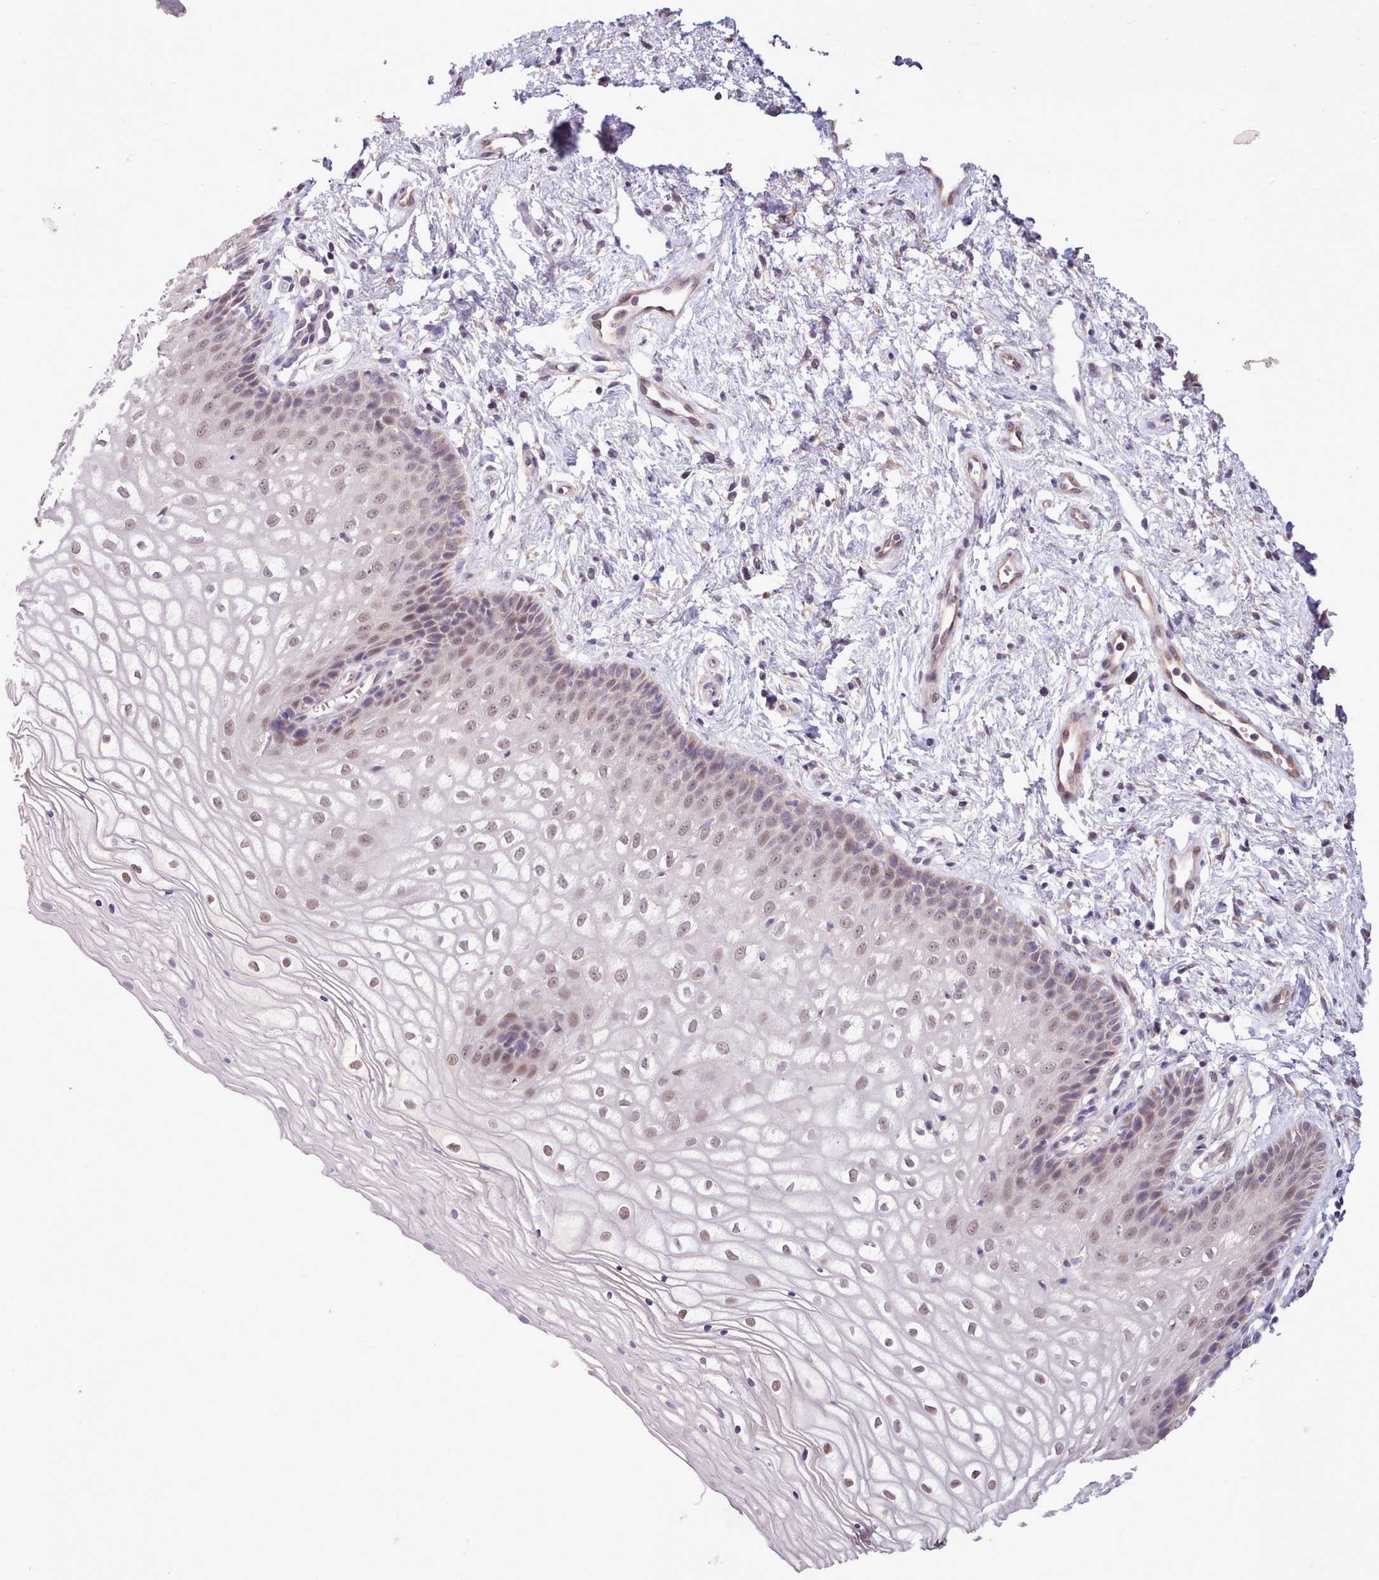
{"staining": {"intensity": "moderate", "quantity": ">75%", "location": "nuclear"}, "tissue": "vagina", "cell_type": "Squamous epithelial cells", "image_type": "normal", "snomed": [{"axis": "morphology", "description": "Normal tissue, NOS"}, {"axis": "topography", "description": "Vagina"}], "caption": "Protein expression analysis of benign vagina exhibits moderate nuclear staining in approximately >75% of squamous epithelial cells. The staining was performed using DAB (3,3'-diaminobenzidine) to visualize the protein expression in brown, while the nuclei were stained in blue with hematoxylin (Magnification: 20x).", "gene": "ZNF607", "patient": {"sex": "female", "age": 34}}